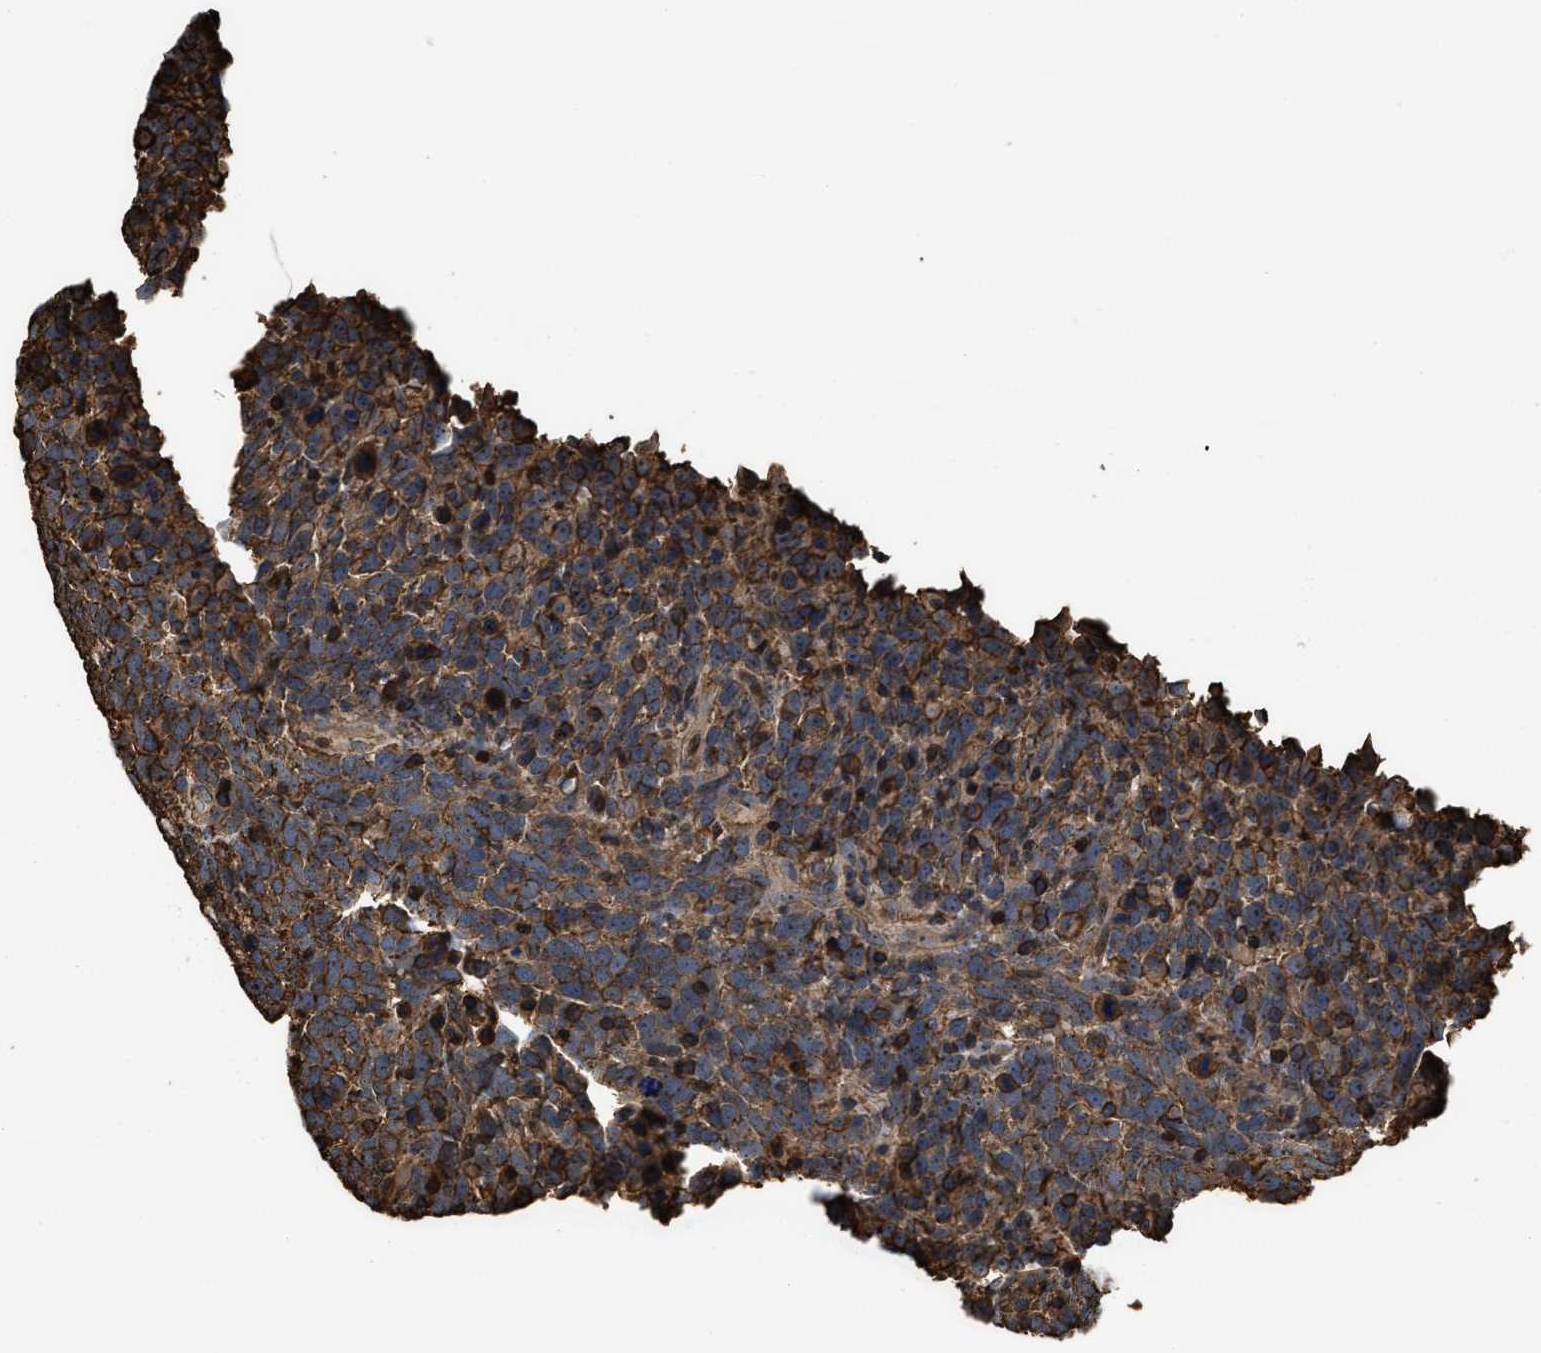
{"staining": {"intensity": "strong", "quantity": ">75%", "location": "cytoplasmic/membranous"}, "tissue": "urothelial cancer", "cell_type": "Tumor cells", "image_type": "cancer", "snomed": [{"axis": "morphology", "description": "Urothelial carcinoma, High grade"}, {"axis": "topography", "description": "Urinary bladder"}], "caption": "Immunohistochemical staining of urothelial cancer demonstrates high levels of strong cytoplasmic/membranous expression in approximately >75% of tumor cells.", "gene": "KBTBD2", "patient": {"sex": "female", "age": 82}}